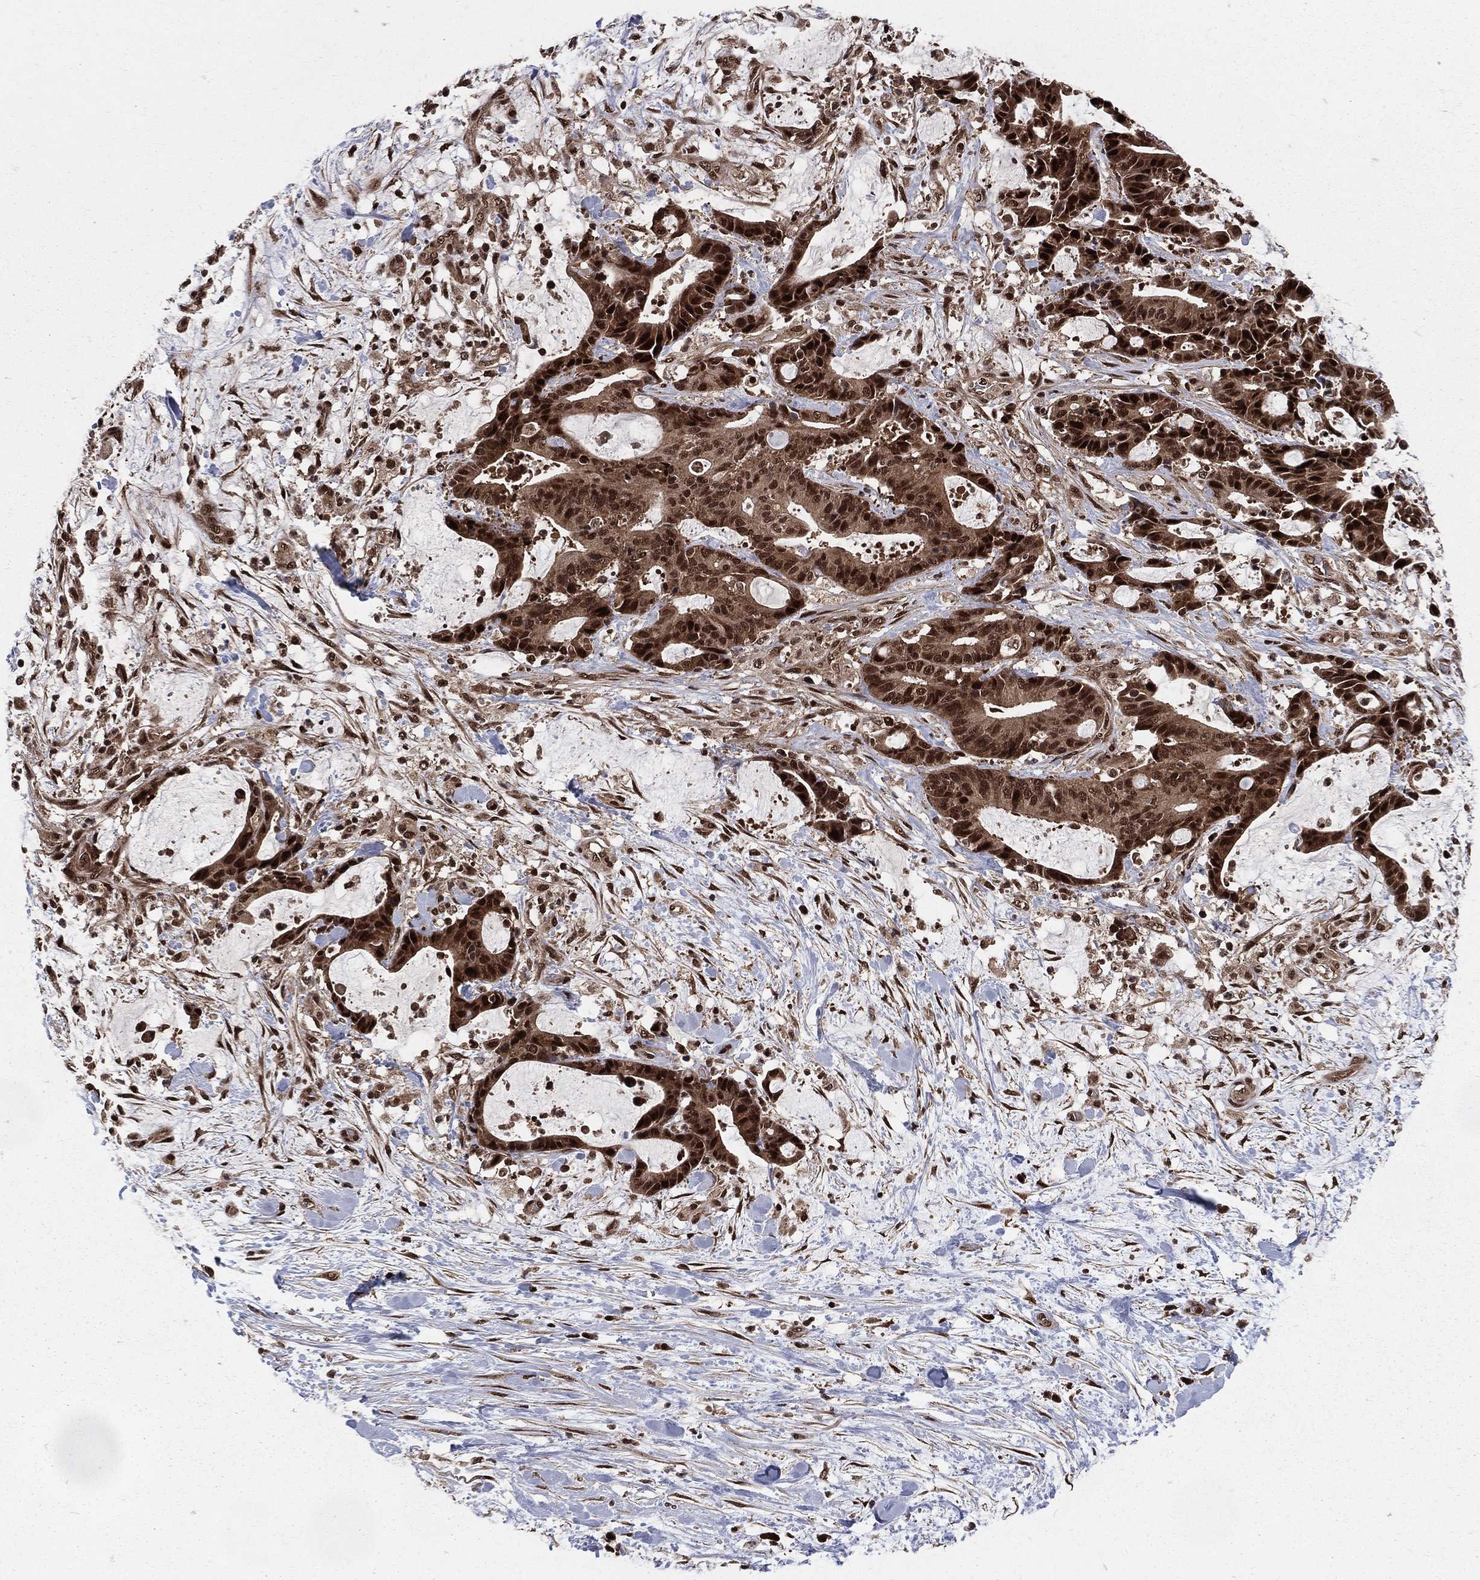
{"staining": {"intensity": "strong", "quantity": ">75%", "location": "cytoplasmic/membranous,nuclear"}, "tissue": "liver cancer", "cell_type": "Tumor cells", "image_type": "cancer", "snomed": [{"axis": "morphology", "description": "Cholangiocarcinoma"}, {"axis": "topography", "description": "Liver"}], "caption": "High-power microscopy captured an IHC photomicrograph of cholangiocarcinoma (liver), revealing strong cytoplasmic/membranous and nuclear staining in approximately >75% of tumor cells. The staining was performed using DAB (3,3'-diaminobenzidine), with brown indicating positive protein expression. Nuclei are stained blue with hematoxylin.", "gene": "COPS4", "patient": {"sex": "female", "age": 73}}